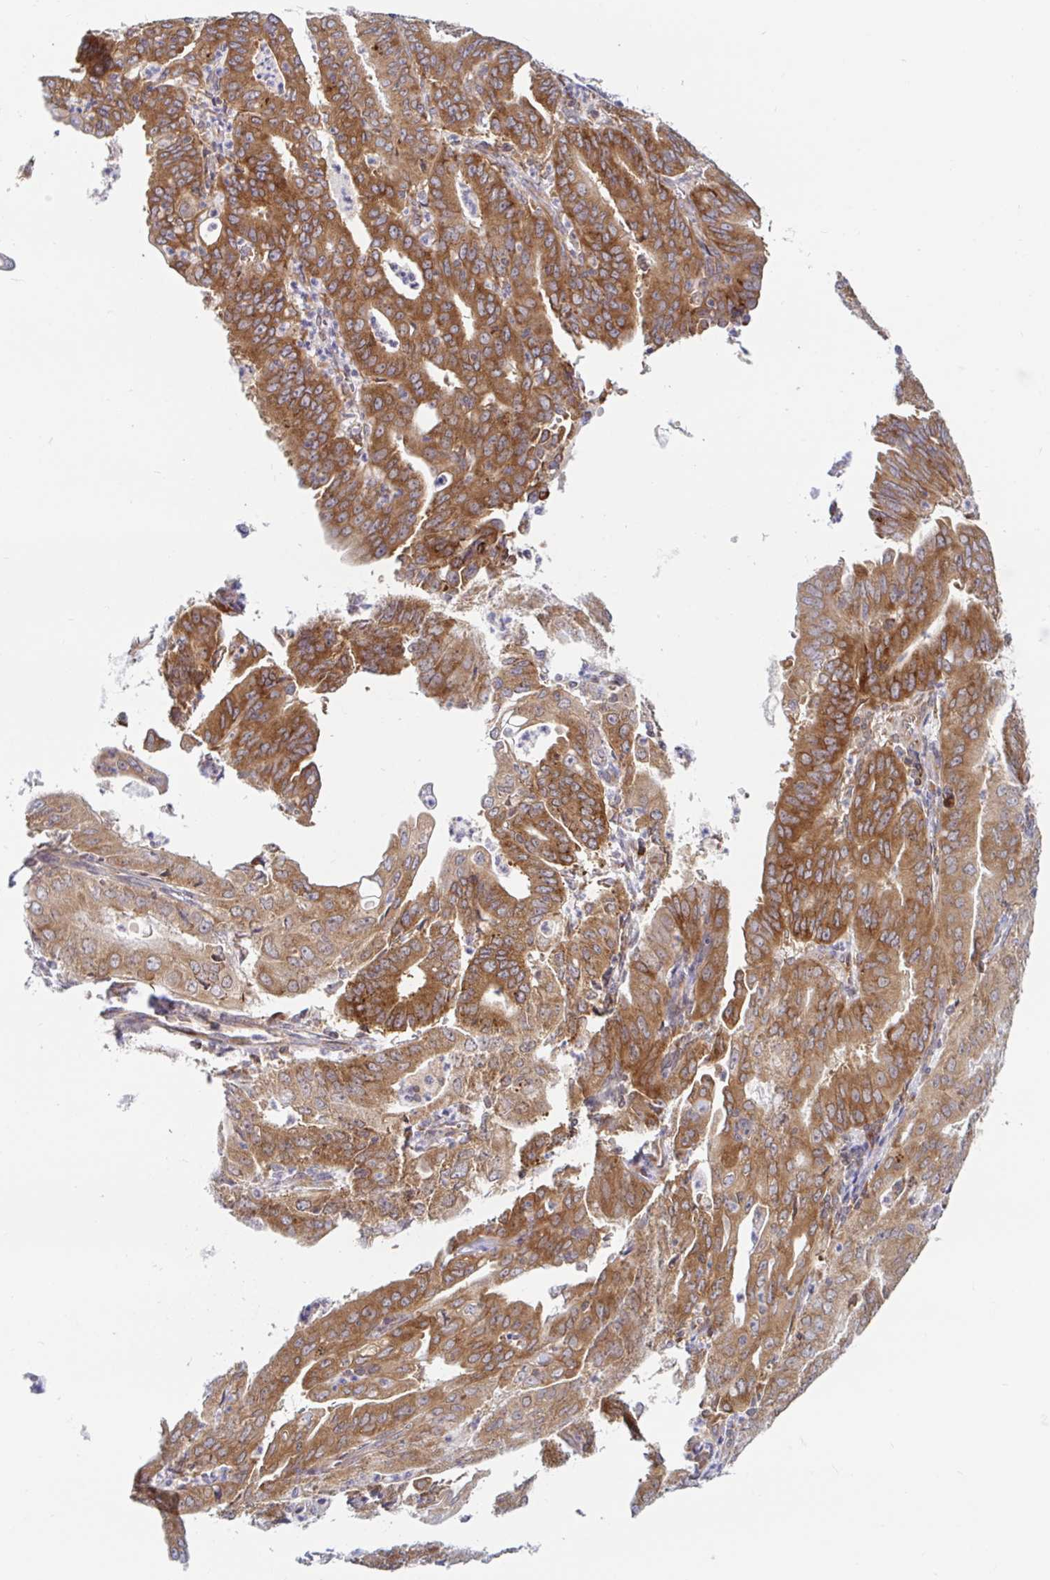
{"staining": {"intensity": "moderate", "quantity": ">75%", "location": "cytoplasmic/membranous"}, "tissue": "cervical cancer", "cell_type": "Tumor cells", "image_type": "cancer", "snomed": [{"axis": "morphology", "description": "Adenocarcinoma, NOS"}, {"axis": "topography", "description": "Cervix"}], "caption": "Tumor cells show medium levels of moderate cytoplasmic/membranous positivity in approximately >75% of cells in human cervical adenocarcinoma.", "gene": "LARP1", "patient": {"sex": "female", "age": 56}}